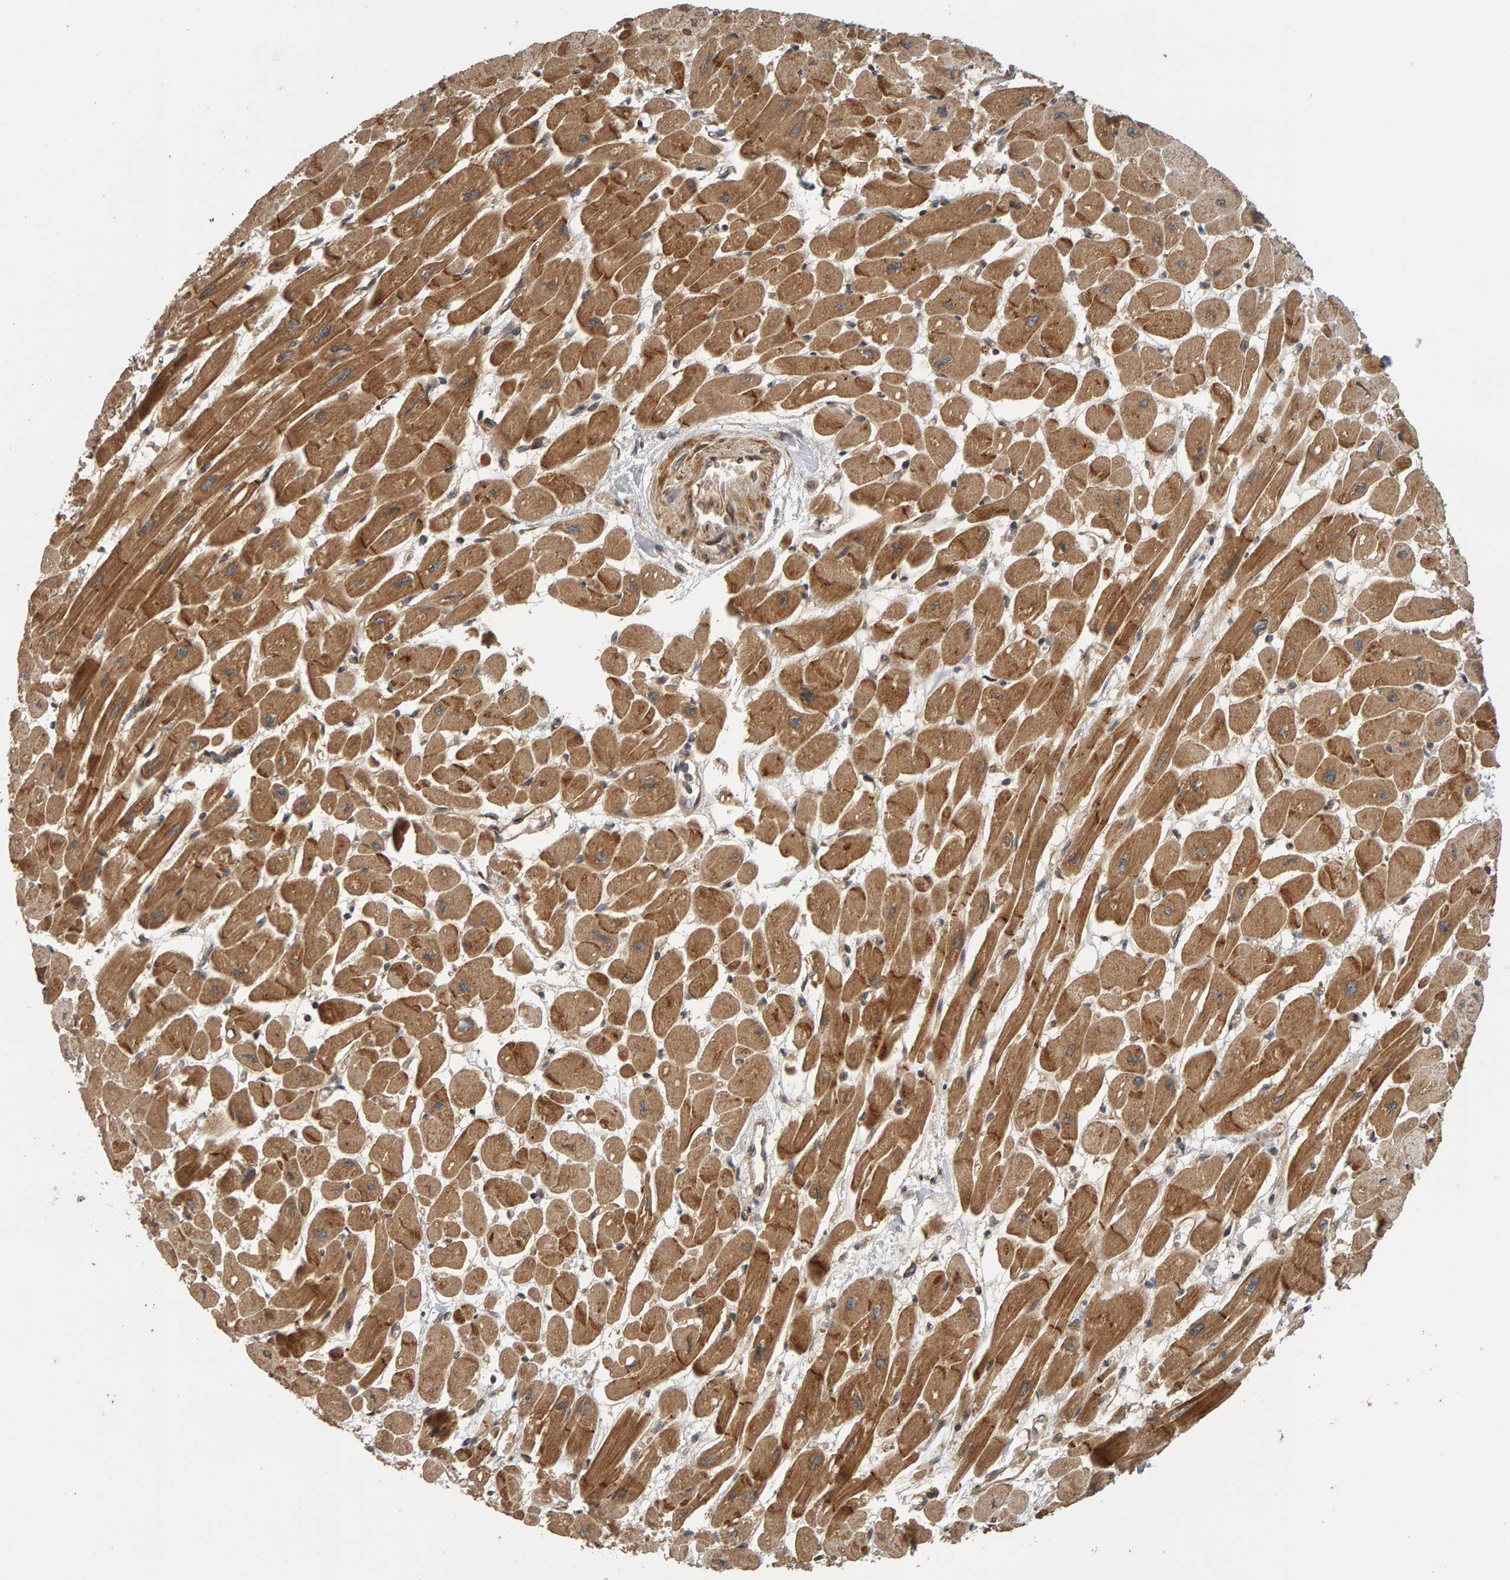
{"staining": {"intensity": "moderate", "quantity": ">75%", "location": "cytoplasmic/membranous"}, "tissue": "heart muscle", "cell_type": "Cardiomyocytes", "image_type": "normal", "snomed": [{"axis": "morphology", "description": "Normal tissue, NOS"}, {"axis": "topography", "description": "Heart"}], "caption": "Brown immunohistochemical staining in unremarkable heart muscle demonstrates moderate cytoplasmic/membranous staining in about >75% of cardiomyocytes.", "gene": "ZFAND1", "patient": {"sex": "female", "age": 54}}